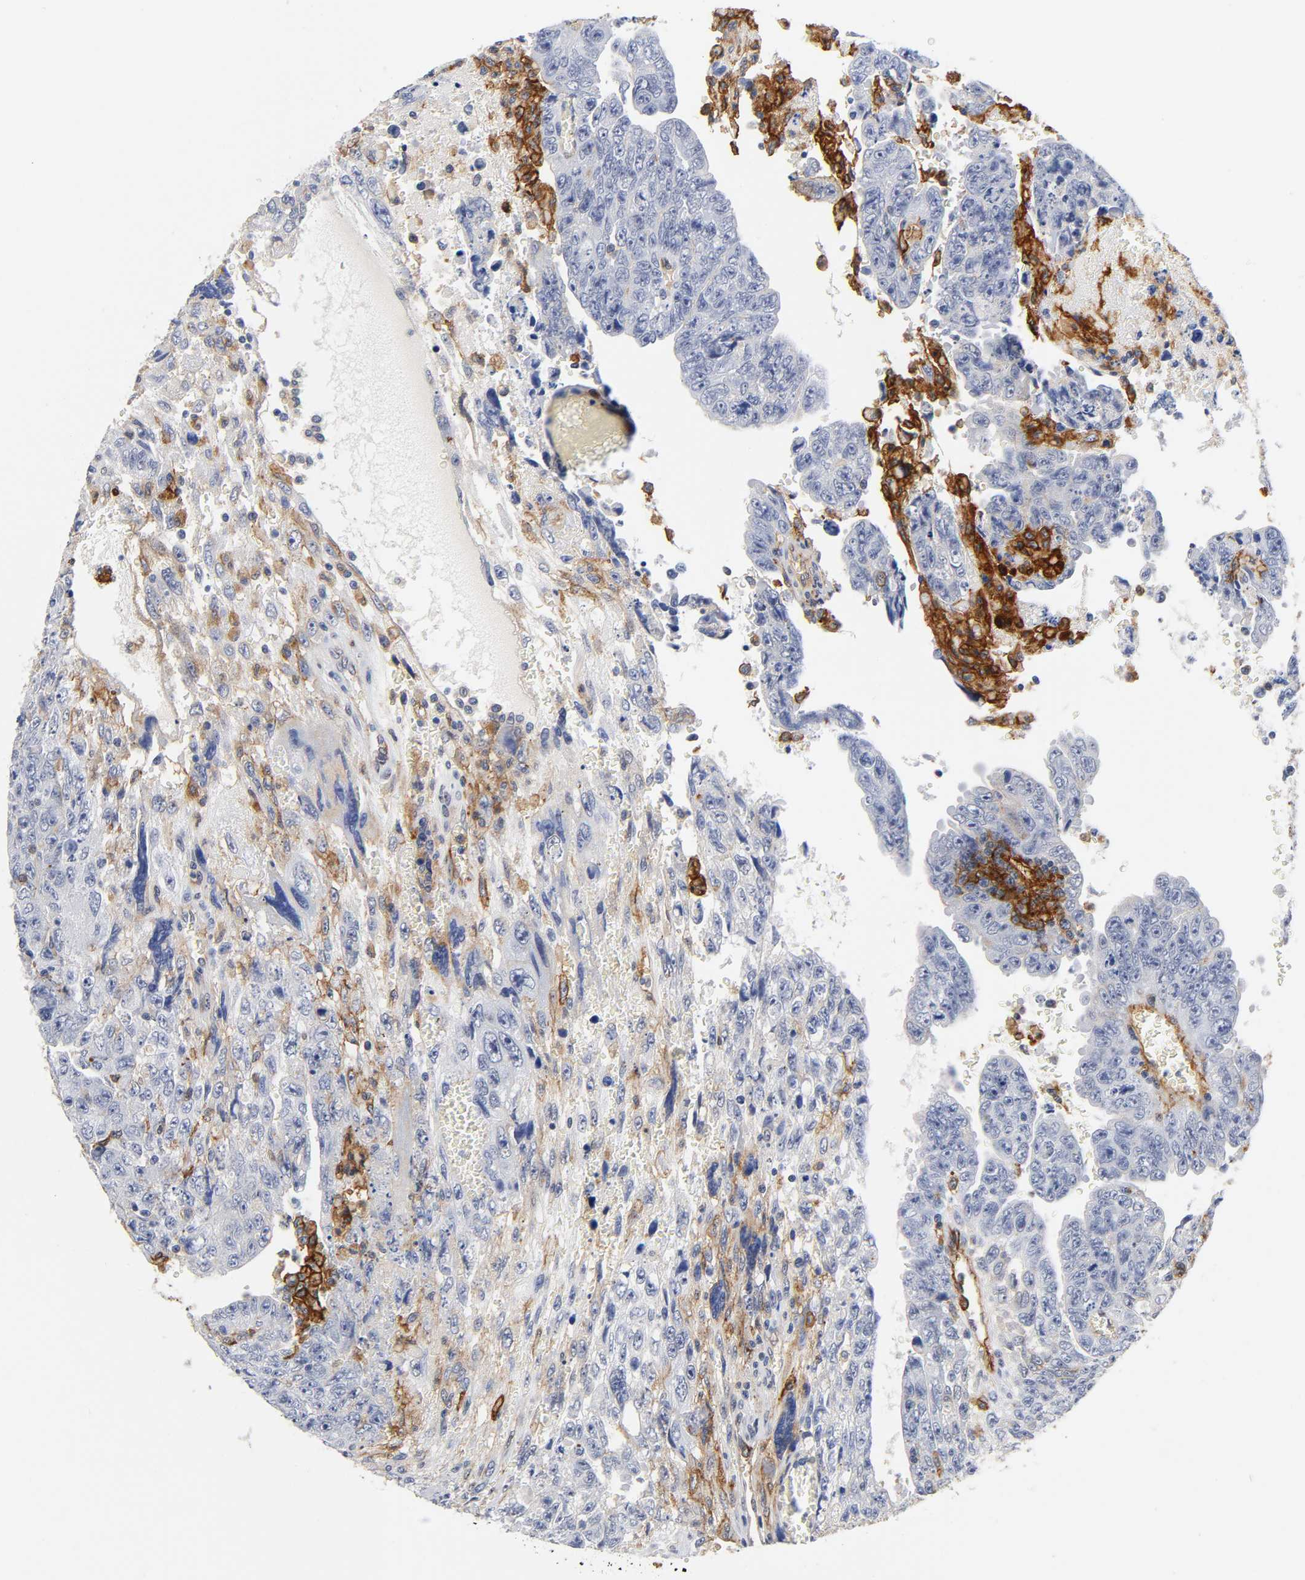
{"staining": {"intensity": "moderate", "quantity": "<25%", "location": "cytoplasmic/membranous"}, "tissue": "testis cancer", "cell_type": "Tumor cells", "image_type": "cancer", "snomed": [{"axis": "morphology", "description": "Carcinoma, Embryonal, NOS"}, {"axis": "topography", "description": "Testis"}], "caption": "Tumor cells exhibit low levels of moderate cytoplasmic/membranous positivity in about <25% of cells in human embryonal carcinoma (testis).", "gene": "ICAM1", "patient": {"sex": "male", "age": 28}}